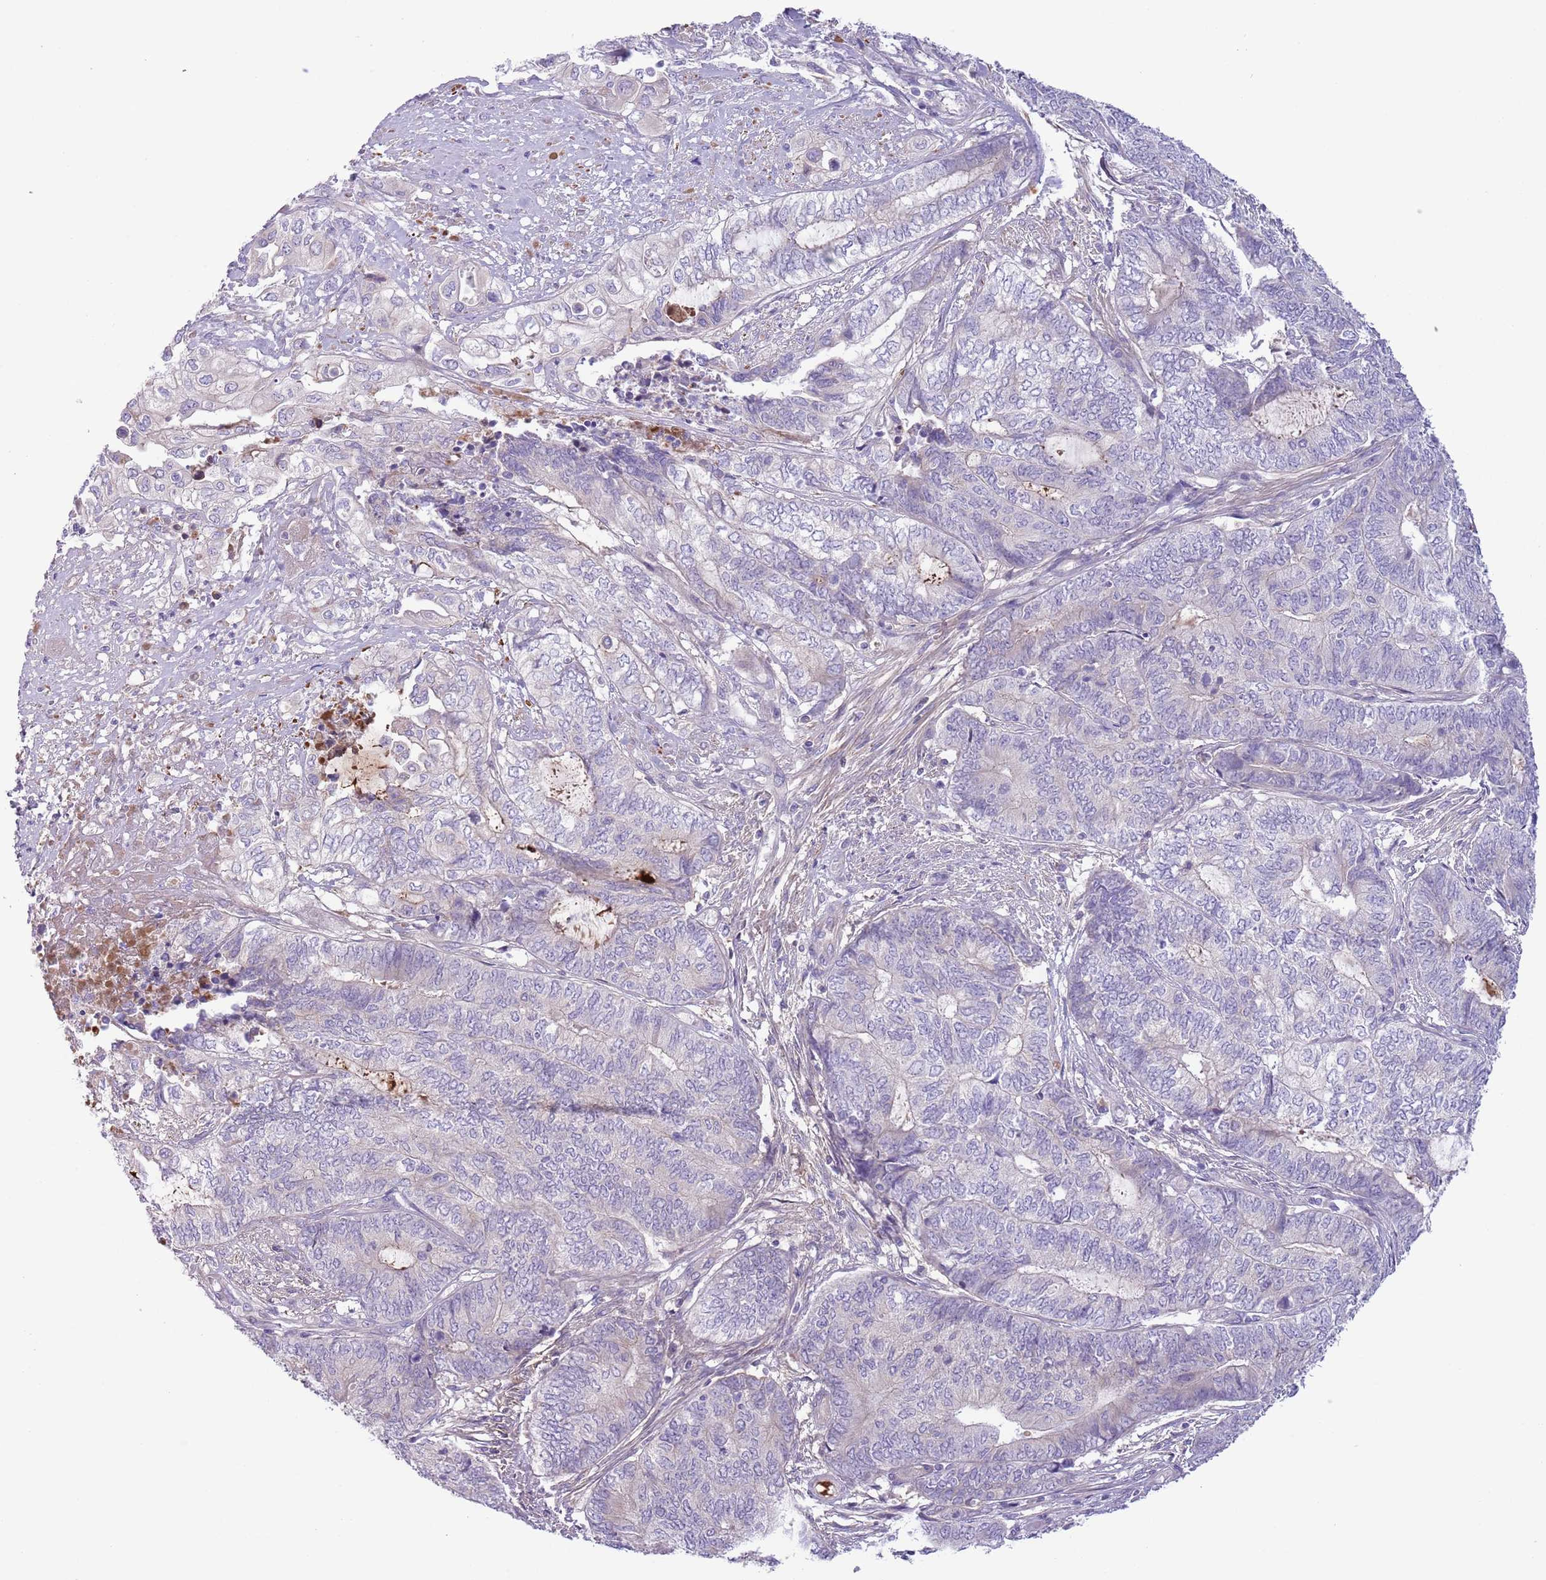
{"staining": {"intensity": "negative", "quantity": "none", "location": "none"}, "tissue": "endometrial cancer", "cell_type": "Tumor cells", "image_type": "cancer", "snomed": [{"axis": "morphology", "description": "Adenocarcinoma, NOS"}, {"axis": "topography", "description": "Uterus"}, {"axis": "topography", "description": "Endometrium"}], "caption": "A photomicrograph of endometrial cancer (adenocarcinoma) stained for a protein demonstrates no brown staining in tumor cells.", "gene": "CFH", "patient": {"sex": "female", "age": 70}}